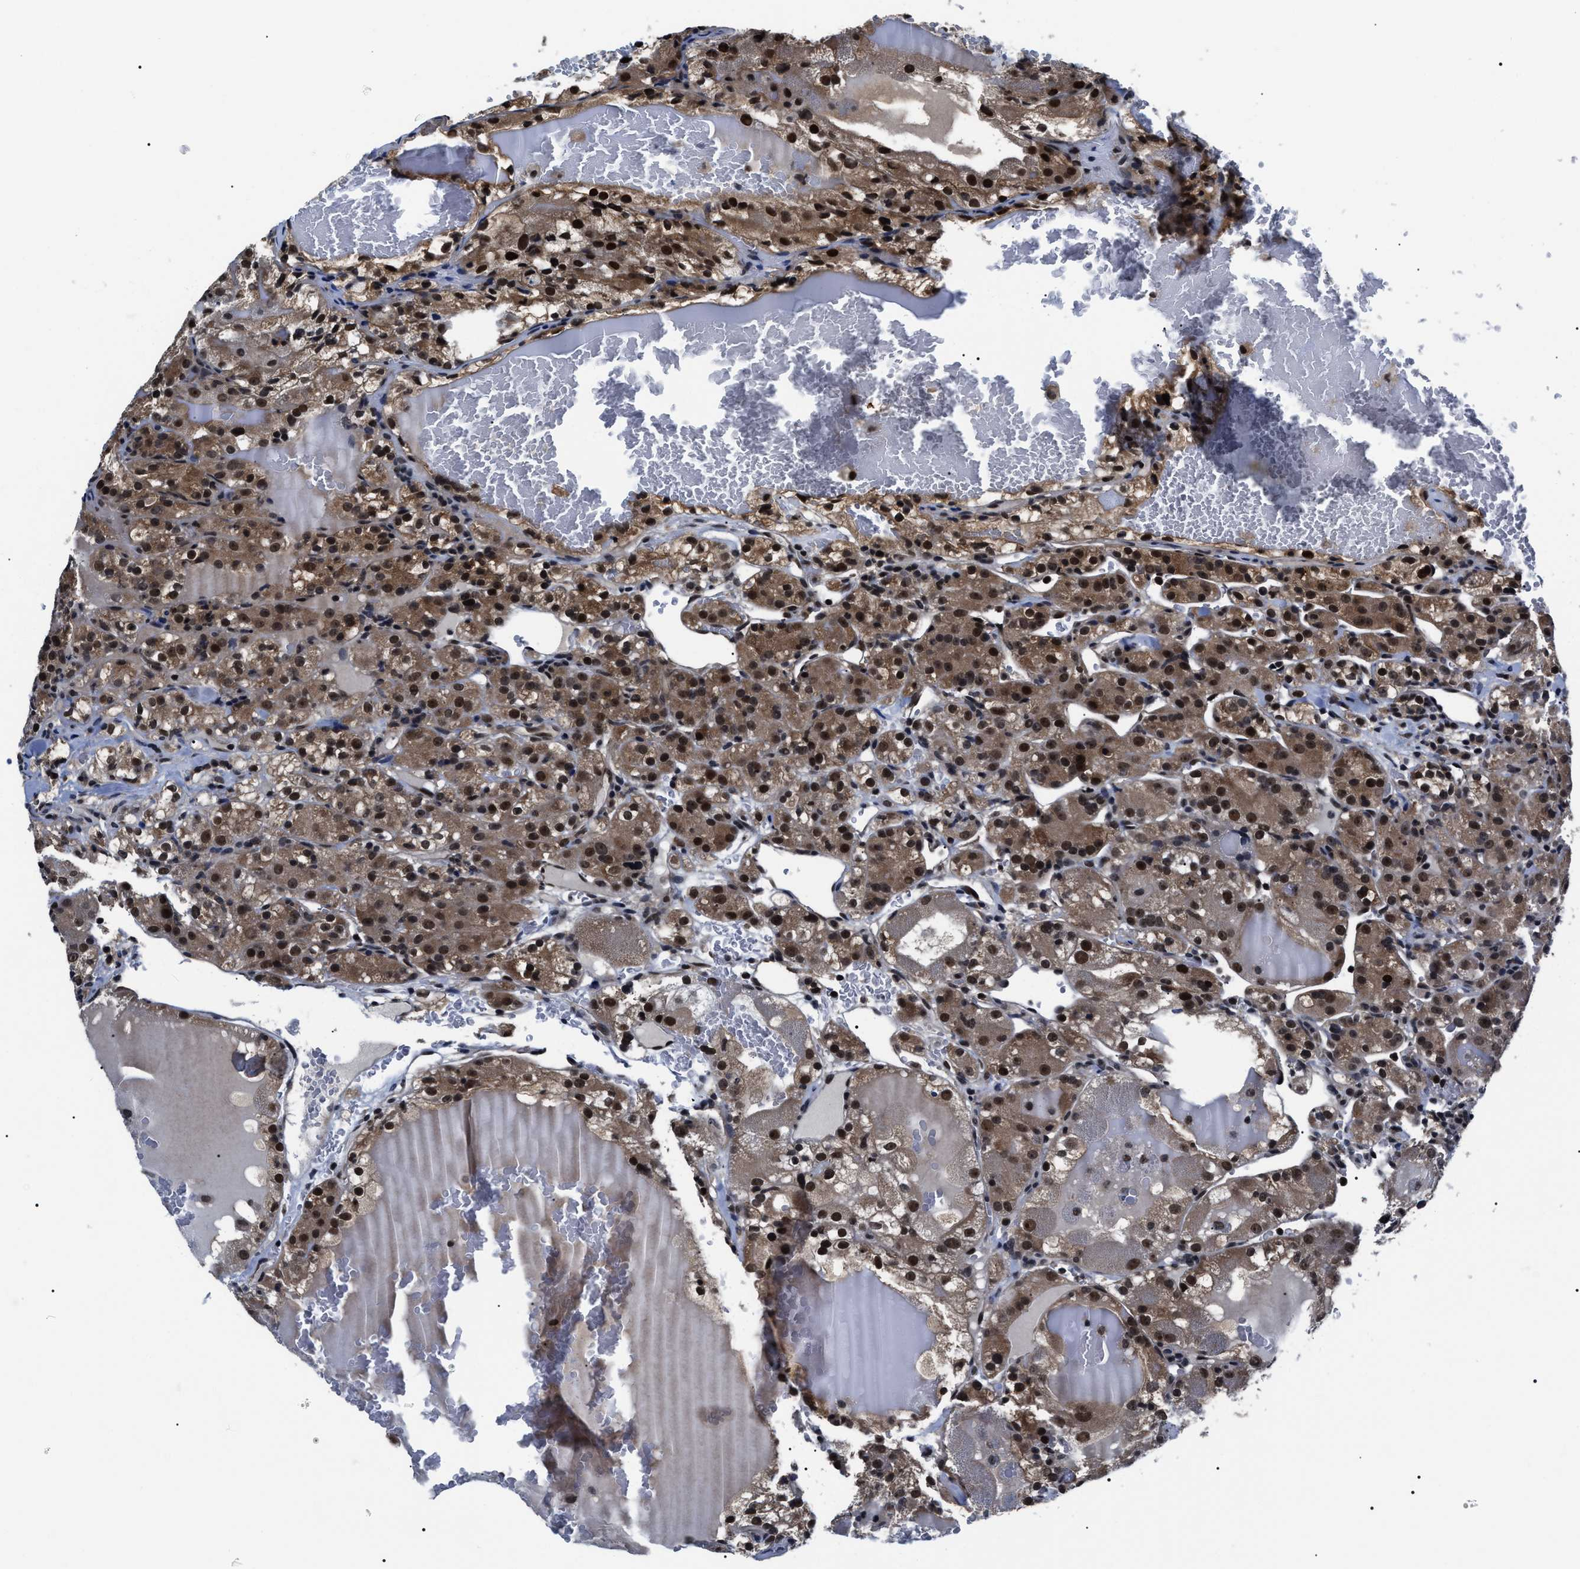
{"staining": {"intensity": "strong", "quantity": ">75%", "location": "cytoplasmic/membranous,nuclear"}, "tissue": "renal cancer", "cell_type": "Tumor cells", "image_type": "cancer", "snomed": [{"axis": "morphology", "description": "Normal tissue, NOS"}, {"axis": "morphology", "description": "Adenocarcinoma, NOS"}, {"axis": "topography", "description": "Kidney"}], "caption": "Immunohistochemical staining of renal cancer displays high levels of strong cytoplasmic/membranous and nuclear protein expression in about >75% of tumor cells. (DAB (3,3'-diaminobenzidine) IHC with brightfield microscopy, high magnification).", "gene": "CSNK2A1", "patient": {"sex": "male", "age": 61}}